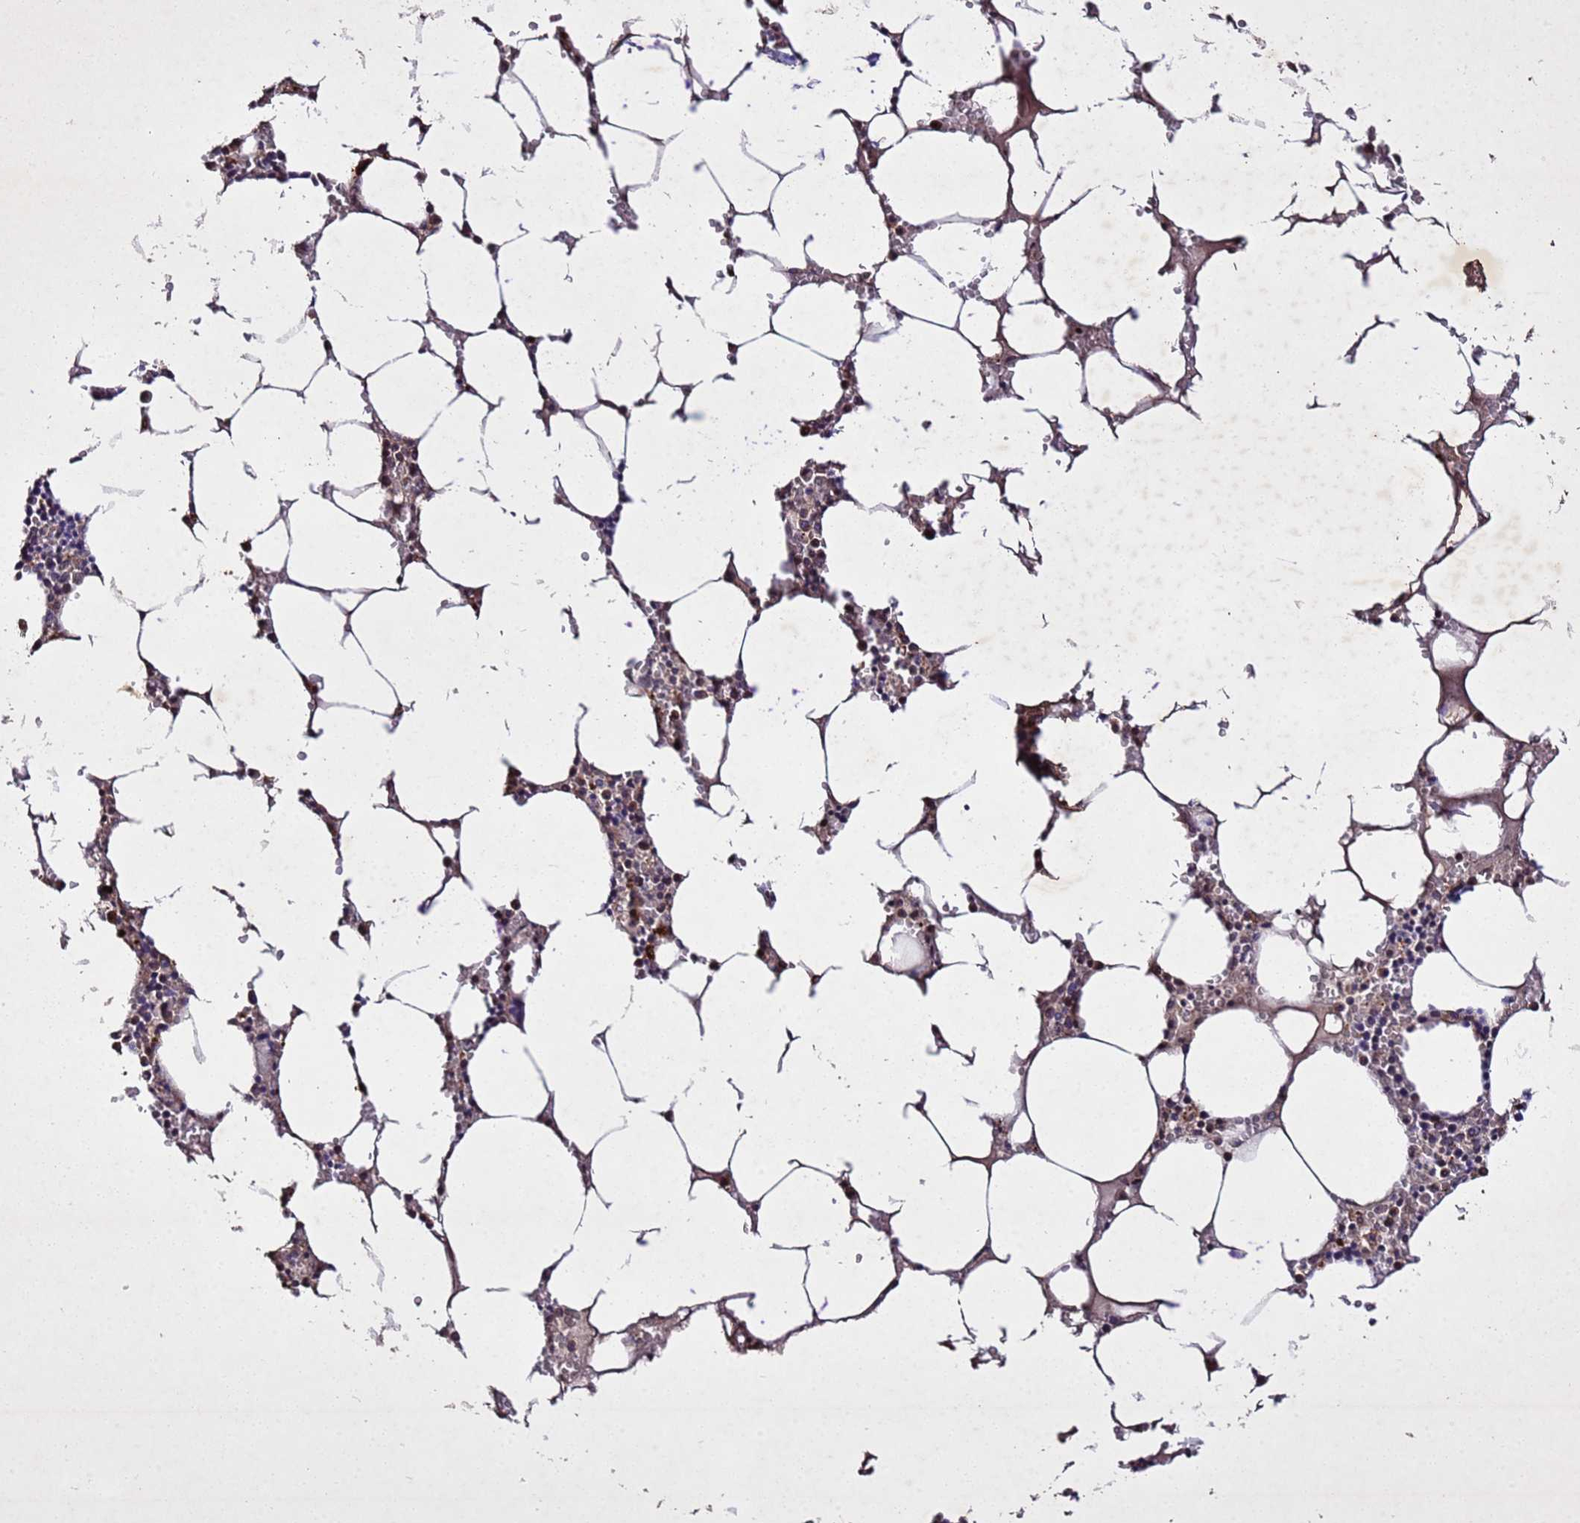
{"staining": {"intensity": "moderate", "quantity": "<25%", "location": "cytoplasmic/membranous"}, "tissue": "bone marrow", "cell_type": "Hematopoietic cells", "image_type": "normal", "snomed": [{"axis": "morphology", "description": "Normal tissue, NOS"}, {"axis": "topography", "description": "Bone marrow"}], "caption": "Bone marrow was stained to show a protein in brown. There is low levels of moderate cytoplasmic/membranous positivity in about <25% of hematopoietic cells. Ihc stains the protein in brown and the nuclei are stained blue.", "gene": "SV2B", "patient": {"sex": "male", "age": 70}}